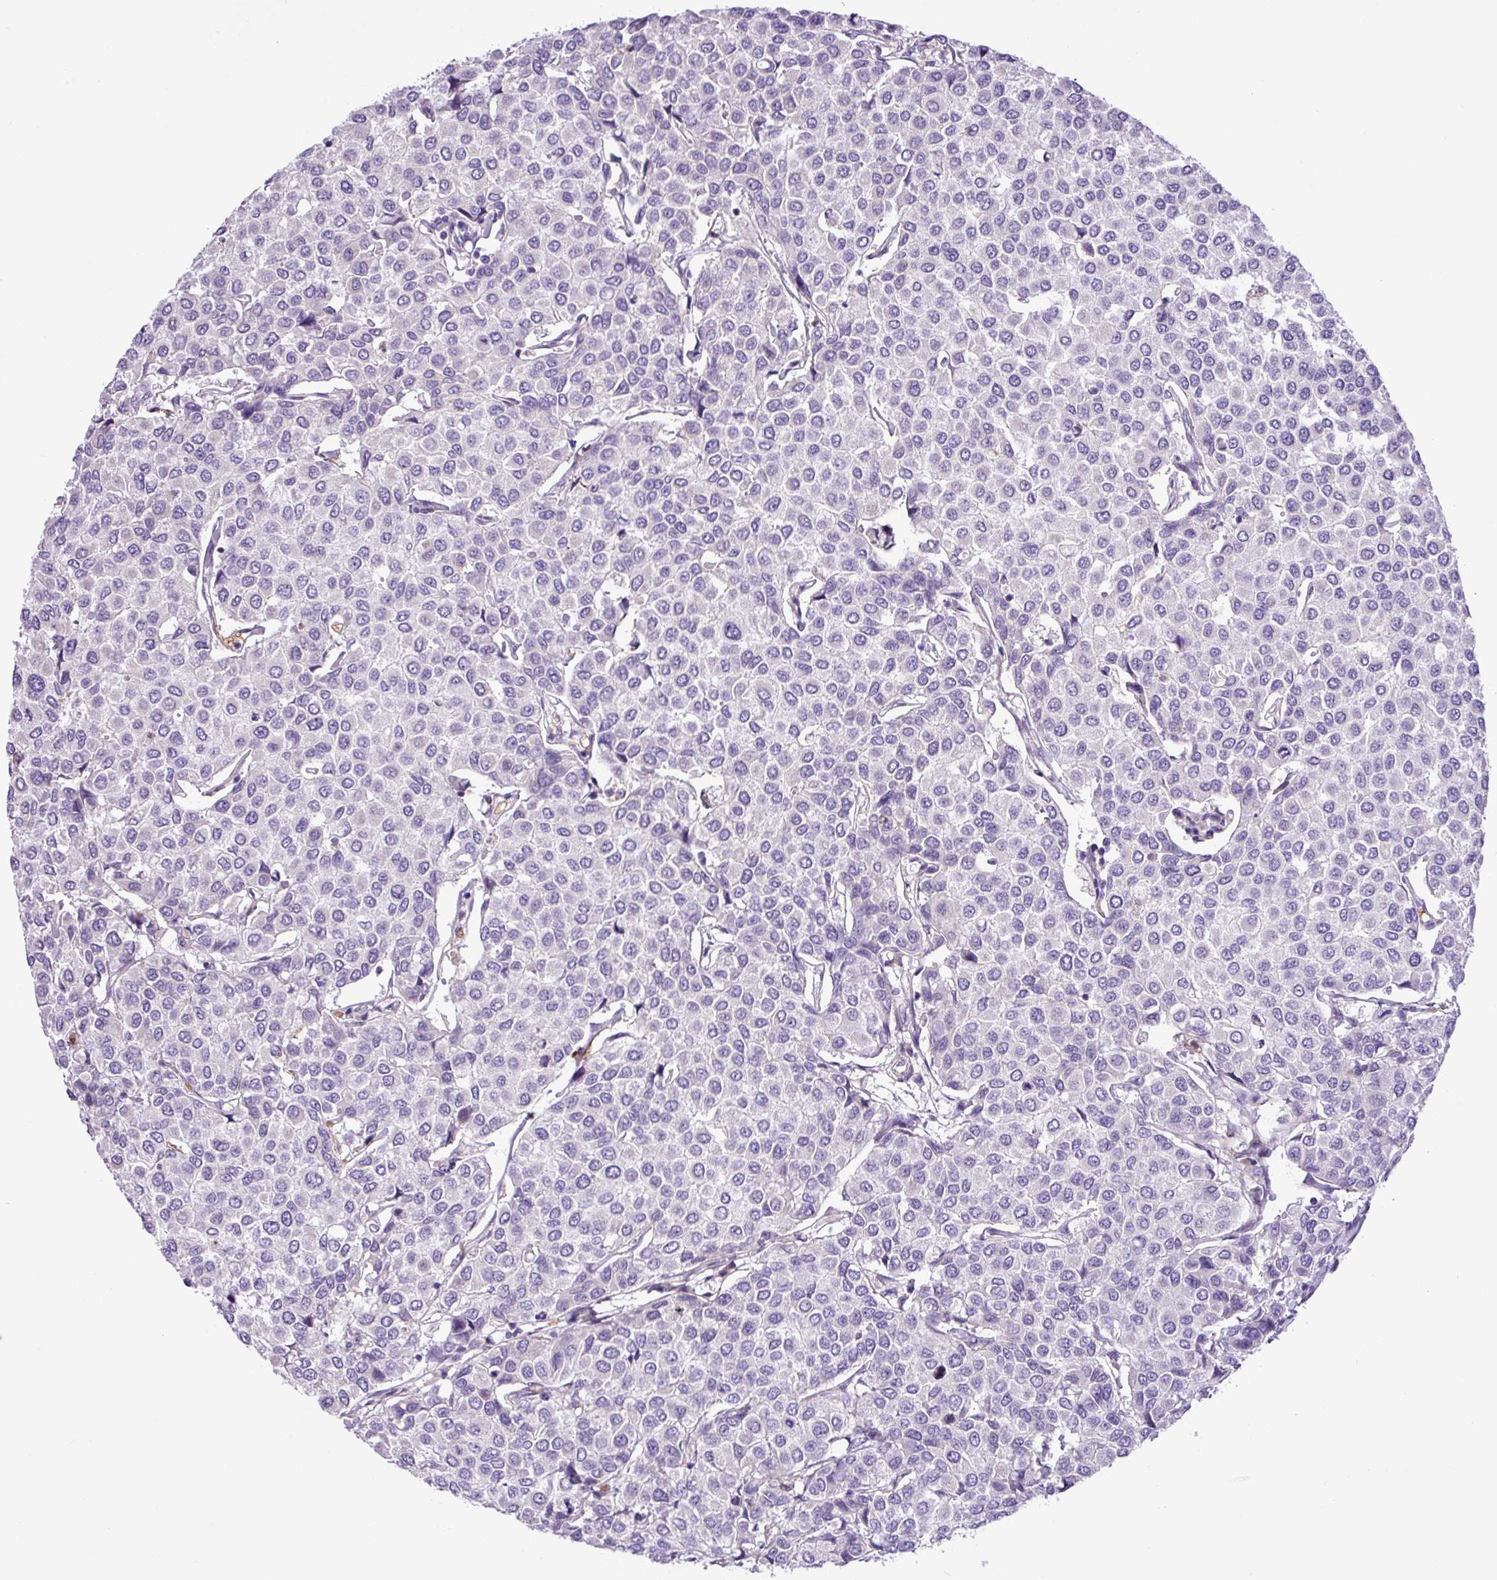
{"staining": {"intensity": "negative", "quantity": "none", "location": "none"}, "tissue": "breast cancer", "cell_type": "Tumor cells", "image_type": "cancer", "snomed": [{"axis": "morphology", "description": "Duct carcinoma"}, {"axis": "topography", "description": "Breast"}], "caption": "The micrograph shows no staining of tumor cells in breast cancer.", "gene": "C11orf91", "patient": {"sex": "female", "age": 55}}